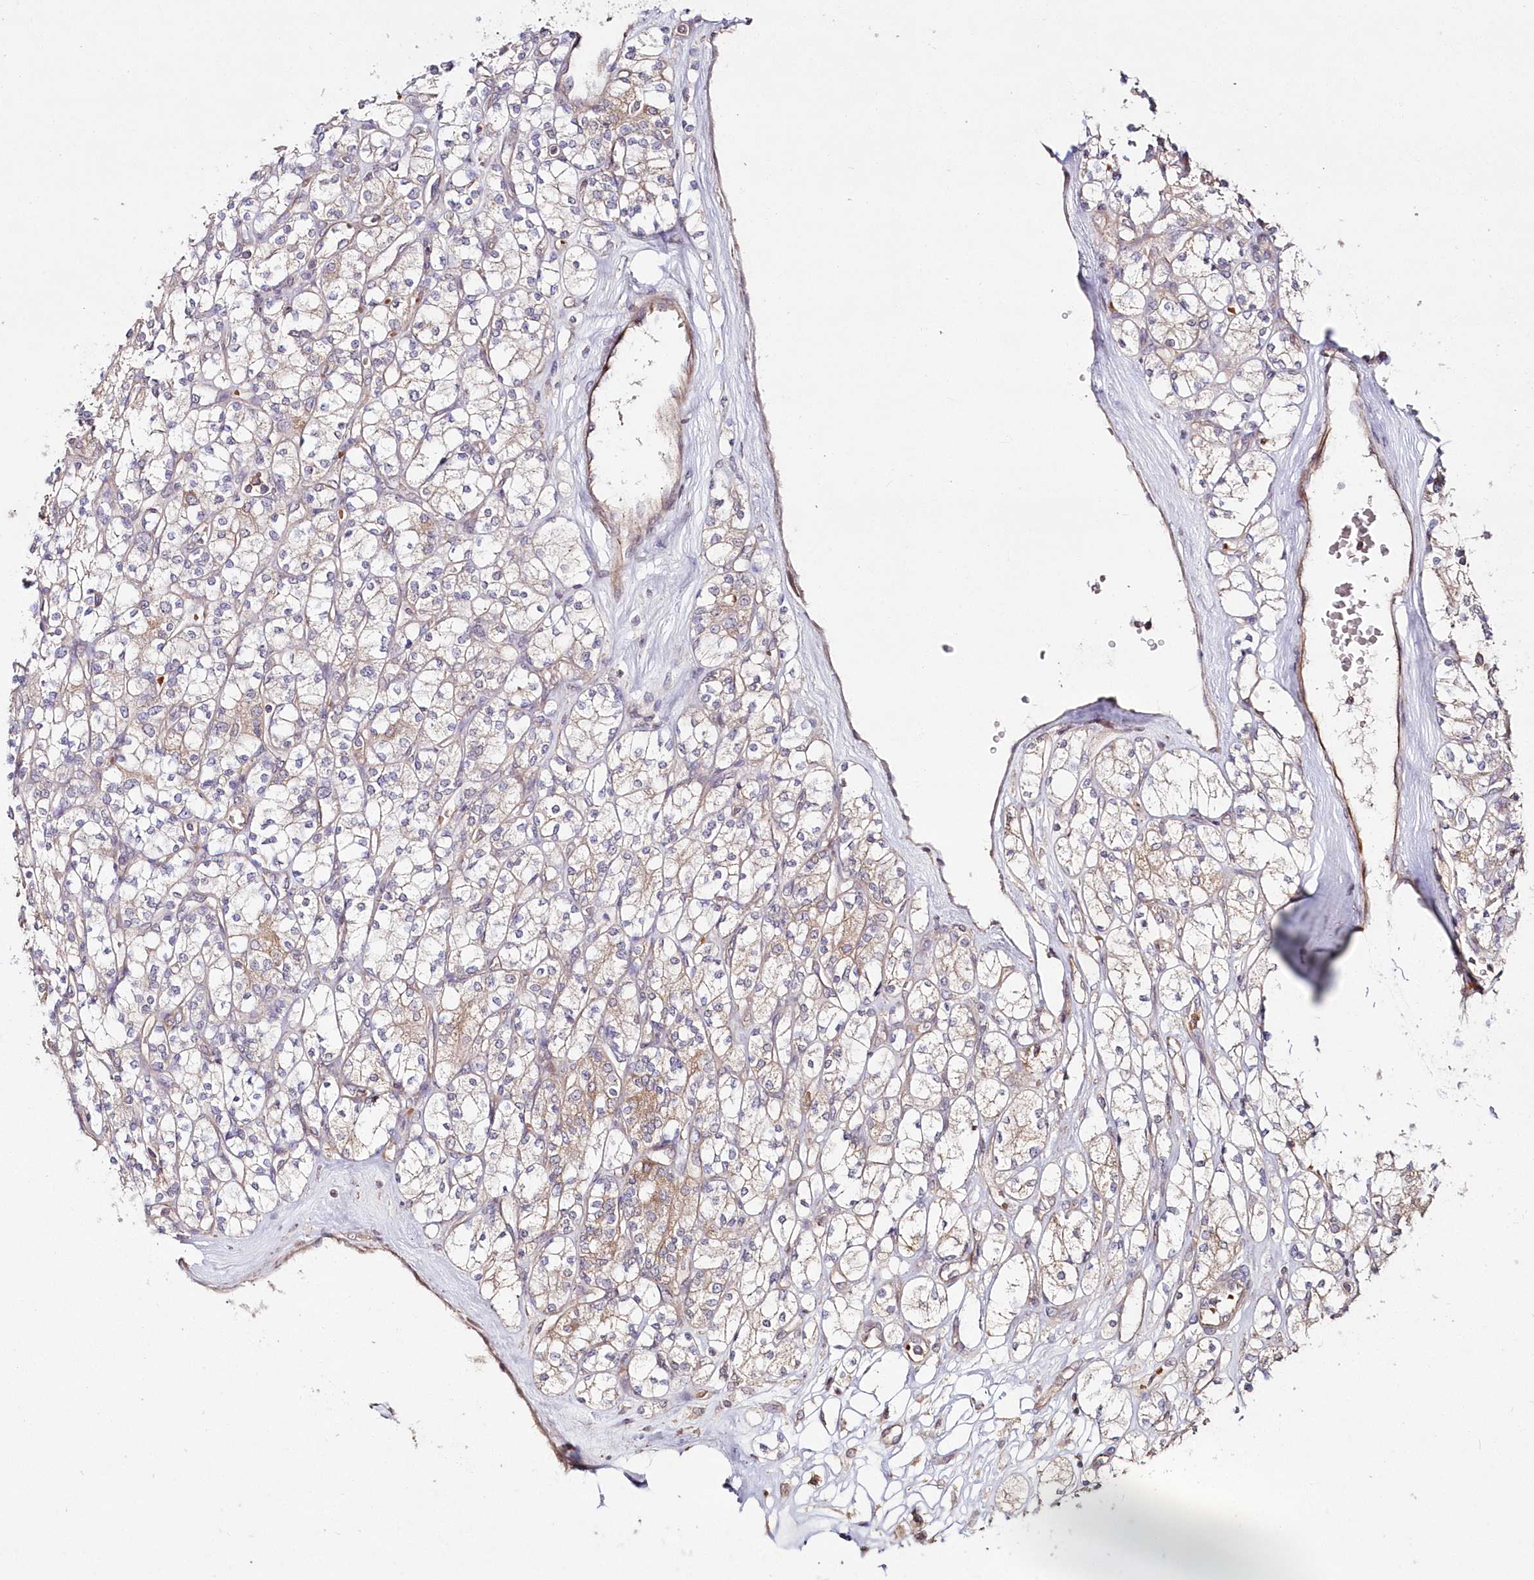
{"staining": {"intensity": "weak", "quantity": "<25%", "location": "cytoplasmic/membranous"}, "tissue": "renal cancer", "cell_type": "Tumor cells", "image_type": "cancer", "snomed": [{"axis": "morphology", "description": "Adenocarcinoma, NOS"}, {"axis": "topography", "description": "Kidney"}], "caption": "Image shows no protein expression in tumor cells of renal cancer tissue.", "gene": "HYCC2", "patient": {"sex": "male", "age": 77}}